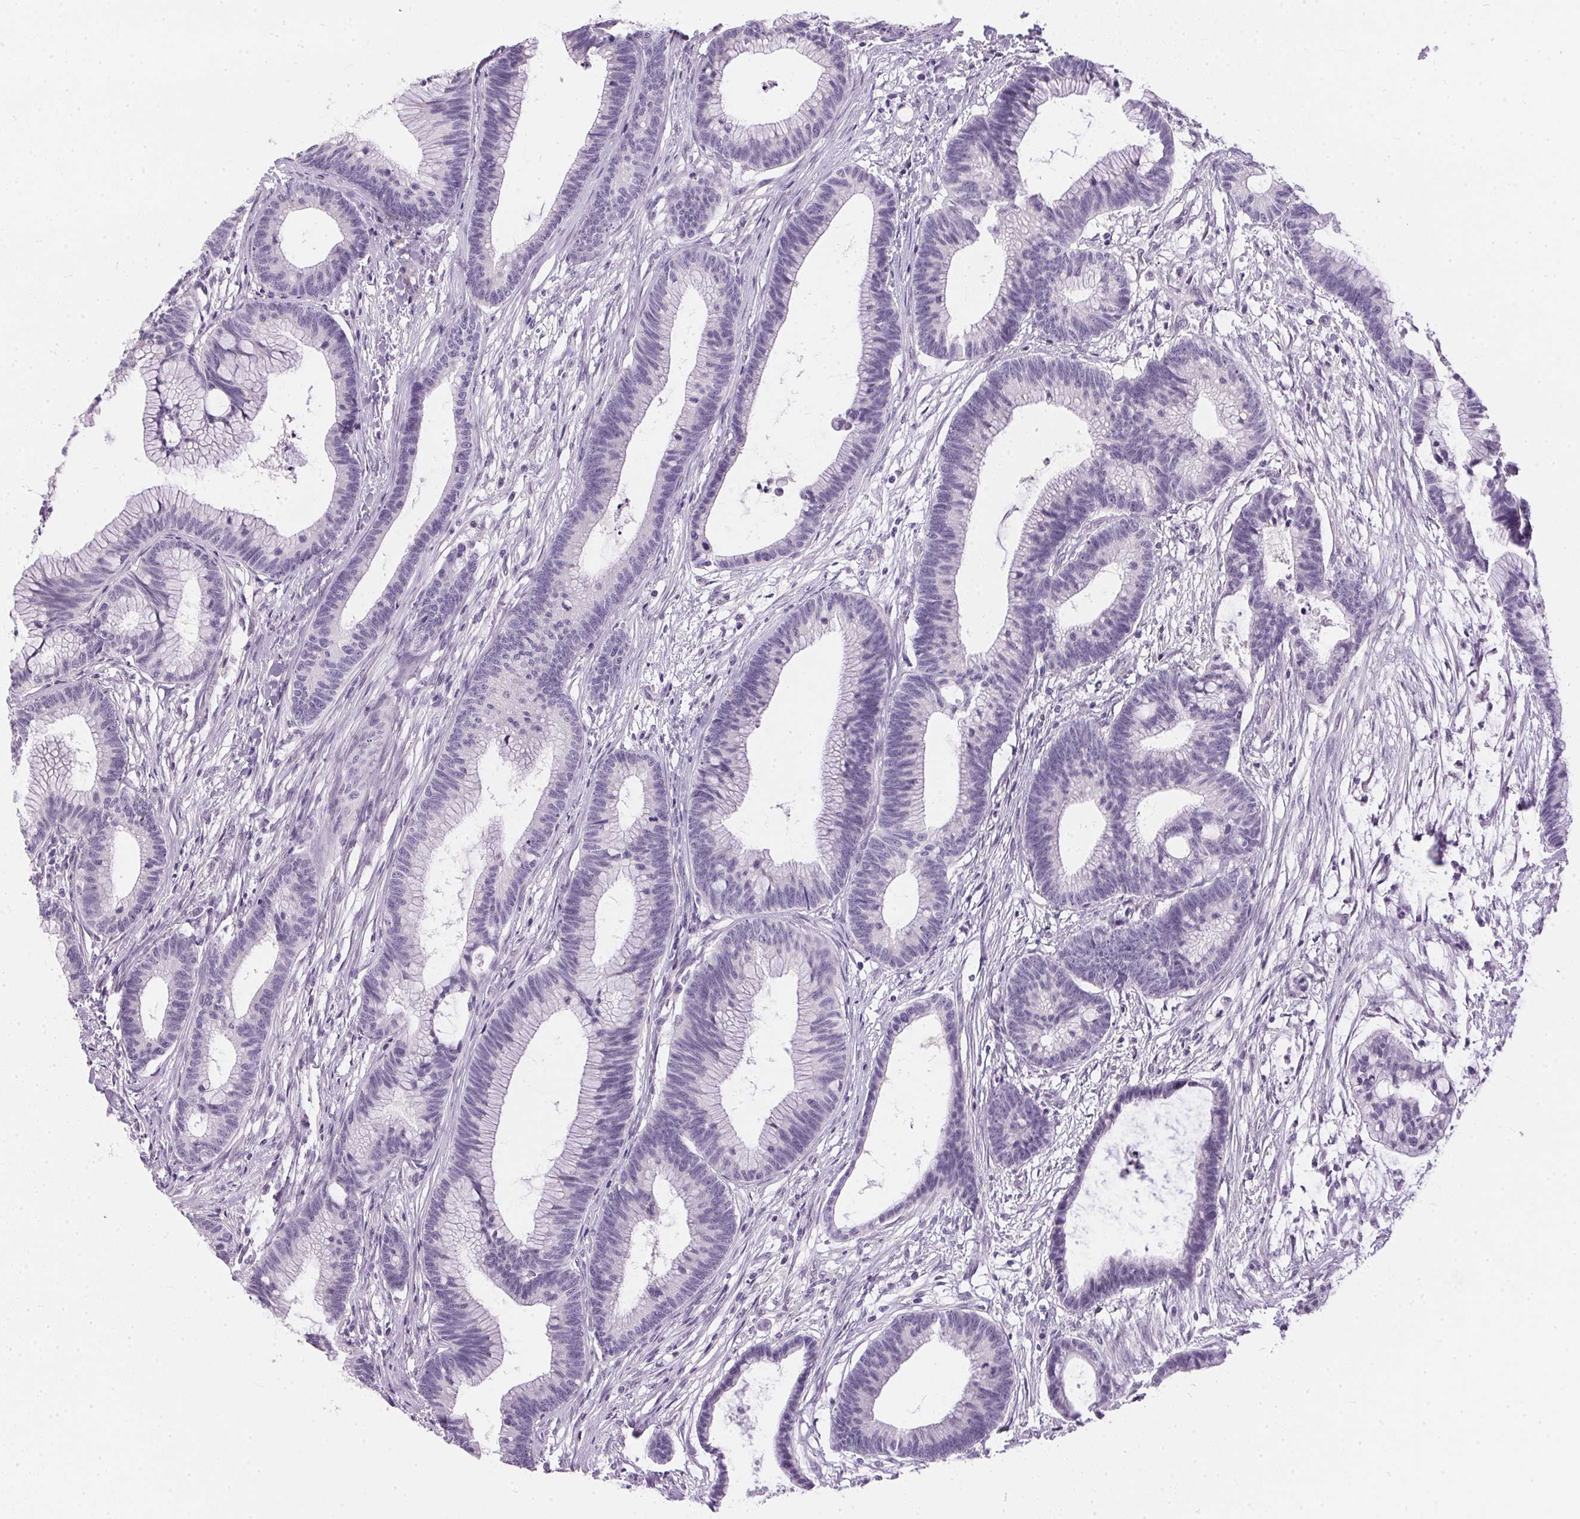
{"staining": {"intensity": "negative", "quantity": "none", "location": "none"}, "tissue": "colorectal cancer", "cell_type": "Tumor cells", "image_type": "cancer", "snomed": [{"axis": "morphology", "description": "Adenocarcinoma, NOS"}, {"axis": "topography", "description": "Colon"}], "caption": "This is an IHC photomicrograph of colorectal cancer. There is no expression in tumor cells.", "gene": "GBP6", "patient": {"sex": "female", "age": 78}}